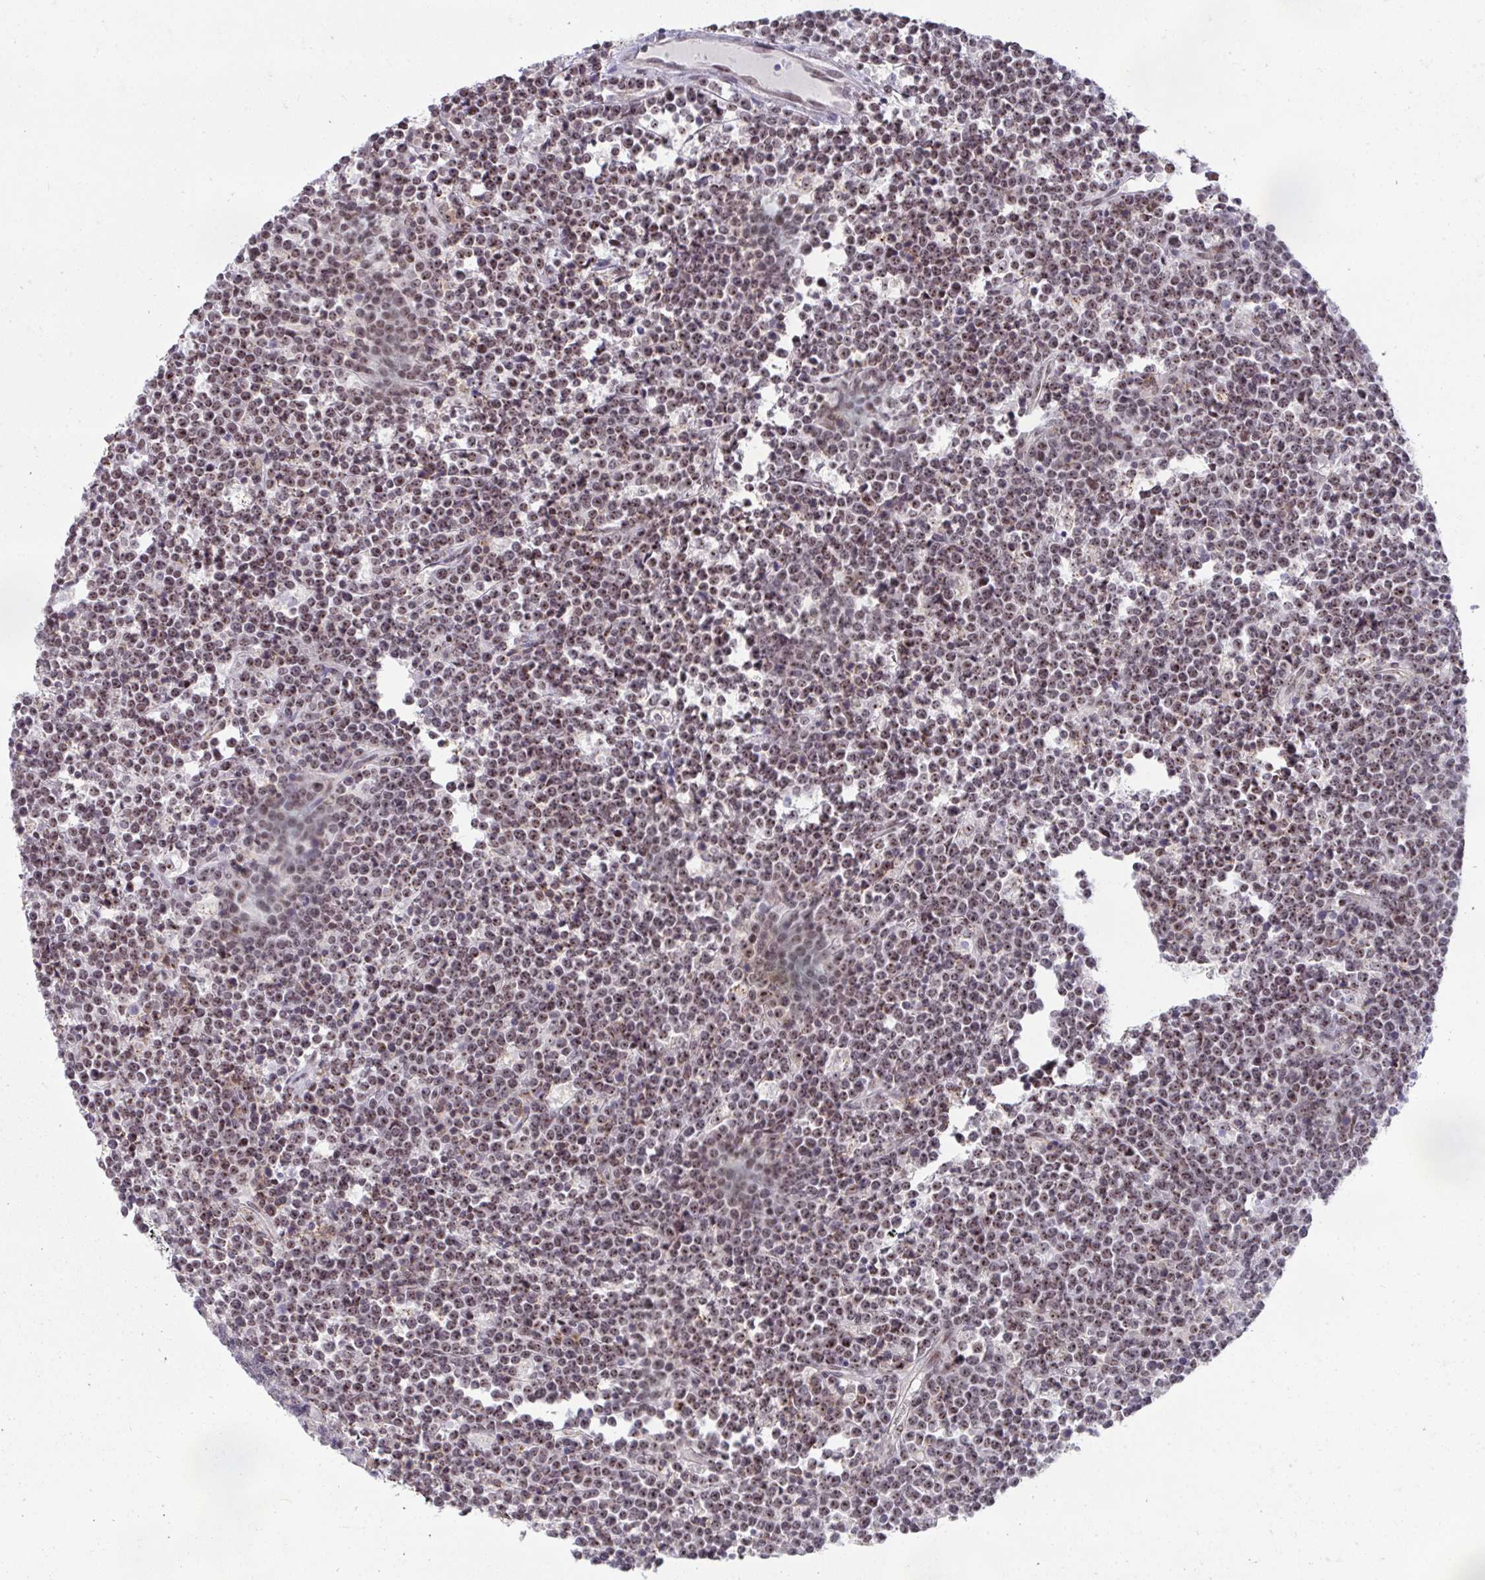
{"staining": {"intensity": "weak", "quantity": ">75%", "location": "nuclear"}, "tissue": "lymphoma", "cell_type": "Tumor cells", "image_type": "cancer", "snomed": [{"axis": "morphology", "description": "Malignant lymphoma, non-Hodgkin's type, High grade"}, {"axis": "topography", "description": "Ovary"}], "caption": "IHC (DAB (3,3'-diaminobenzidine)) staining of human lymphoma reveals weak nuclear protein positivity in about >75% of tumor cells.", "gene": "HIRA", "patient": {"sex": "female", "age": 56}}